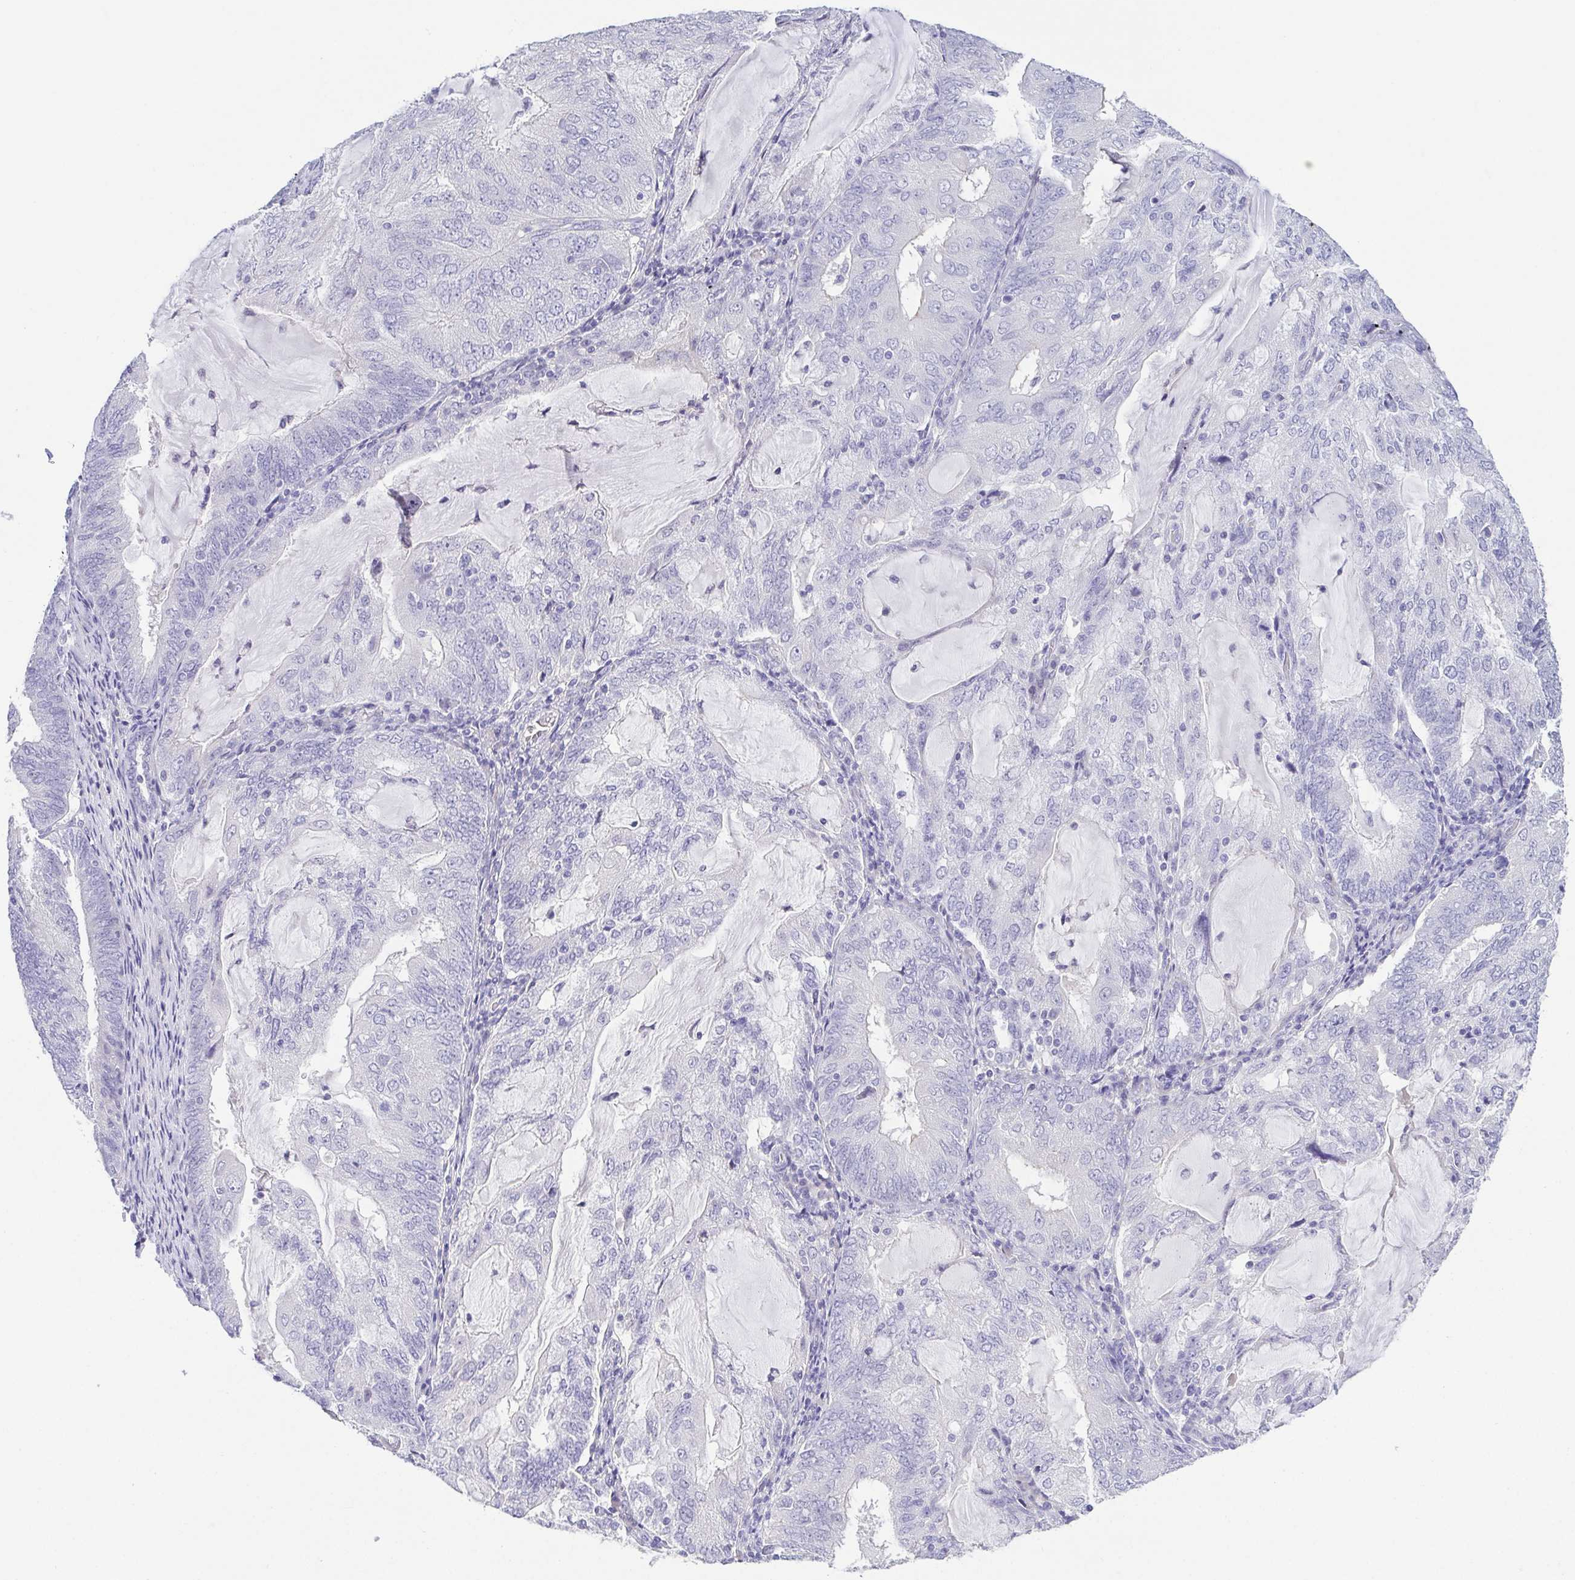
{"staining": {"intensity": "negative", "quantity": "none", "location": "none"}, "tissue": "endometrial cancer", "cell_type": "Tumor cells", "image_type": "cancer", "snomed": [{"axis": "morphology", "description": "Adenocarcinoma, NOS"}, {"axis": "topography", "description": "Endometrium"}], "caption": "The photomicrograph displays no staining of tumor cells in endometrial adenocarcinoma.", "gene": "HAPLN2", "patient": {"sex": "female", "age": 81}}